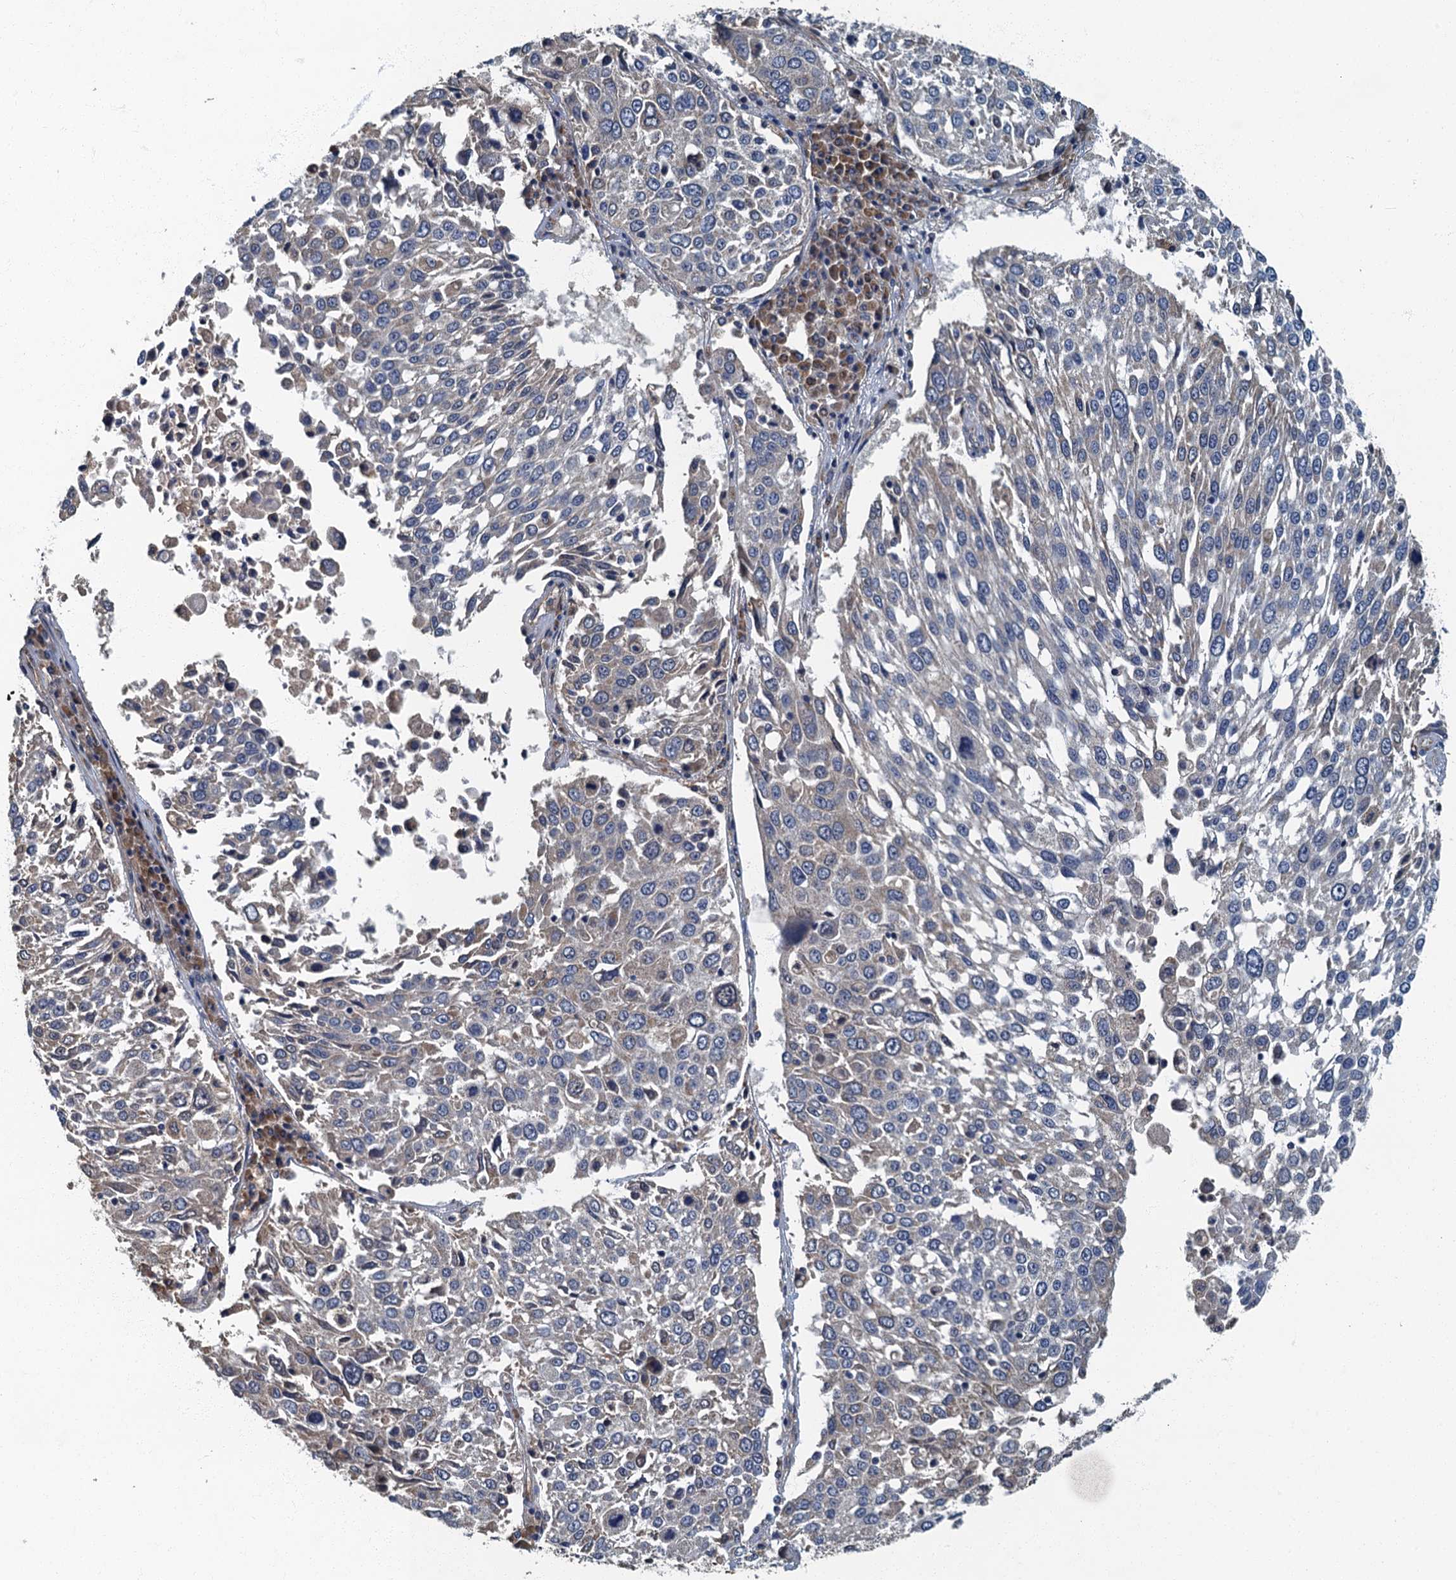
{"staining": {"intensity": "negative", "quantity": "none", "location": "none"}, "tissue": "lung cancer", "cell_type": "Tumor cells", "image_type": "cancer", "snomed": [{"axis": "morphology", "description": "Squamous cell carcinoma, NOS"}, {"axis": "topography", "description": "Lung"}], "caption": "Squamous cell carcinoma (lung) stained for a protein using immunohistochemistry (IHC) demonstrates no expression tumor cells.", "gene": "DDX49", "patient": {"sex": "male", "age": 65}}